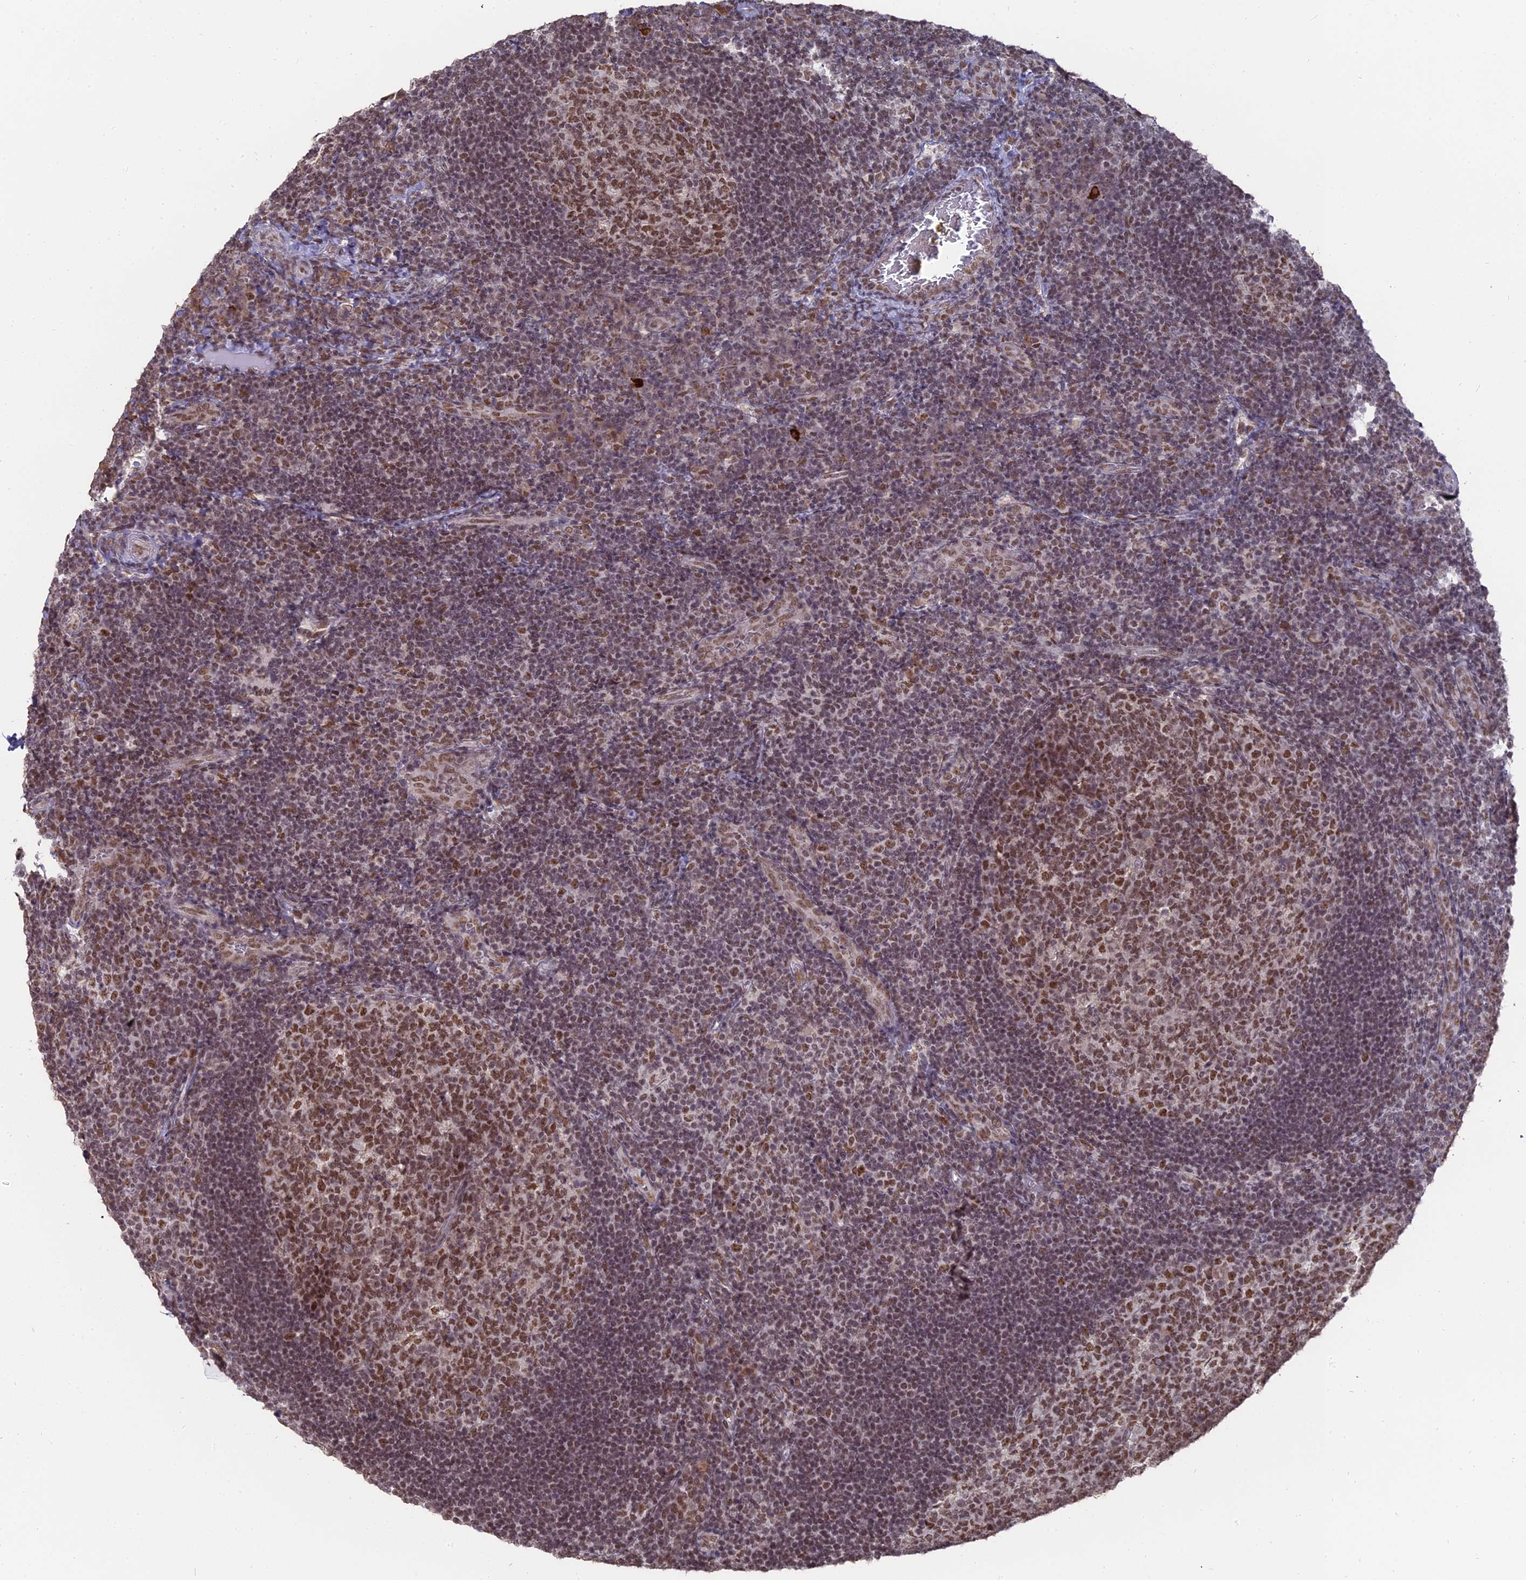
{"staining": {"intensity": "moderate", "quantity": "25%-75%", "location": "nuclear"}, "tissue": "tonsil", "cell_type": "Germinal center cells", "image_type": "normal", "snomed": [{"axis": "morphology", "description": "Normal tissue, NOS"}, {"axis": "topography", "description": "Tonsil"}], "caption": "Protein expression analysis of unremarkable human tonsil reveals moderate nuclear positivity in about 25%-75% of germinal center cells. (Brightfield microscopy of DAB IHC at high magnification).", "gene": "NR1H3", "patient": {"sex": "male", "age": 17}}